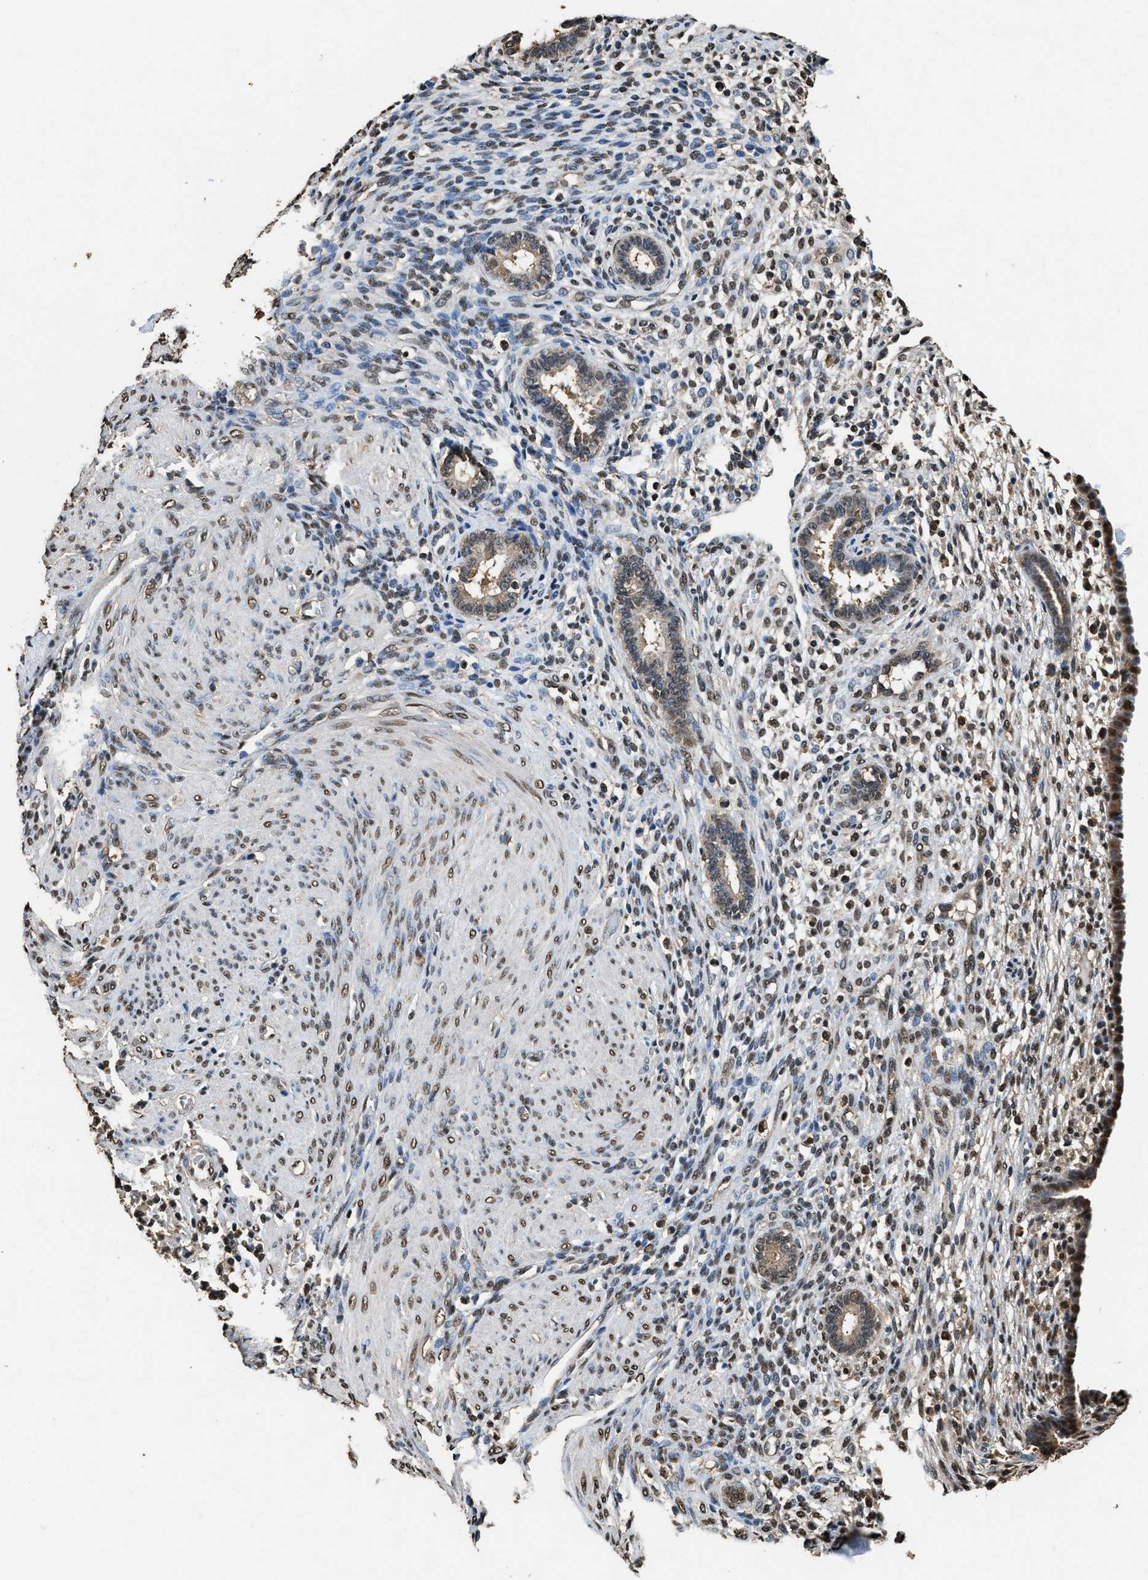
{"staining": {"intensity": "moderate", "quantity": "25%-75%", "location": "cytoplasmic/membranous,nuclear"}, "tissue": "endometrium", "cell_type": "Cells in endometrial stroma", "image_type": "normal", "snomed": [{"axis": "morphology", "description": "Normal tissue, NOS"}, {"axis": "topography", "description": "Endometrium"}], "caption": "Immunohistochemical staining of unremarkable human endometrium demonstrates moderate cytoplasmic/membranous,nuclear protein expression in approximately 25%-75% of cells in endometrial stroma.", "gene": "GAPDH", "patient": {"sex": "female", "age": 72}}